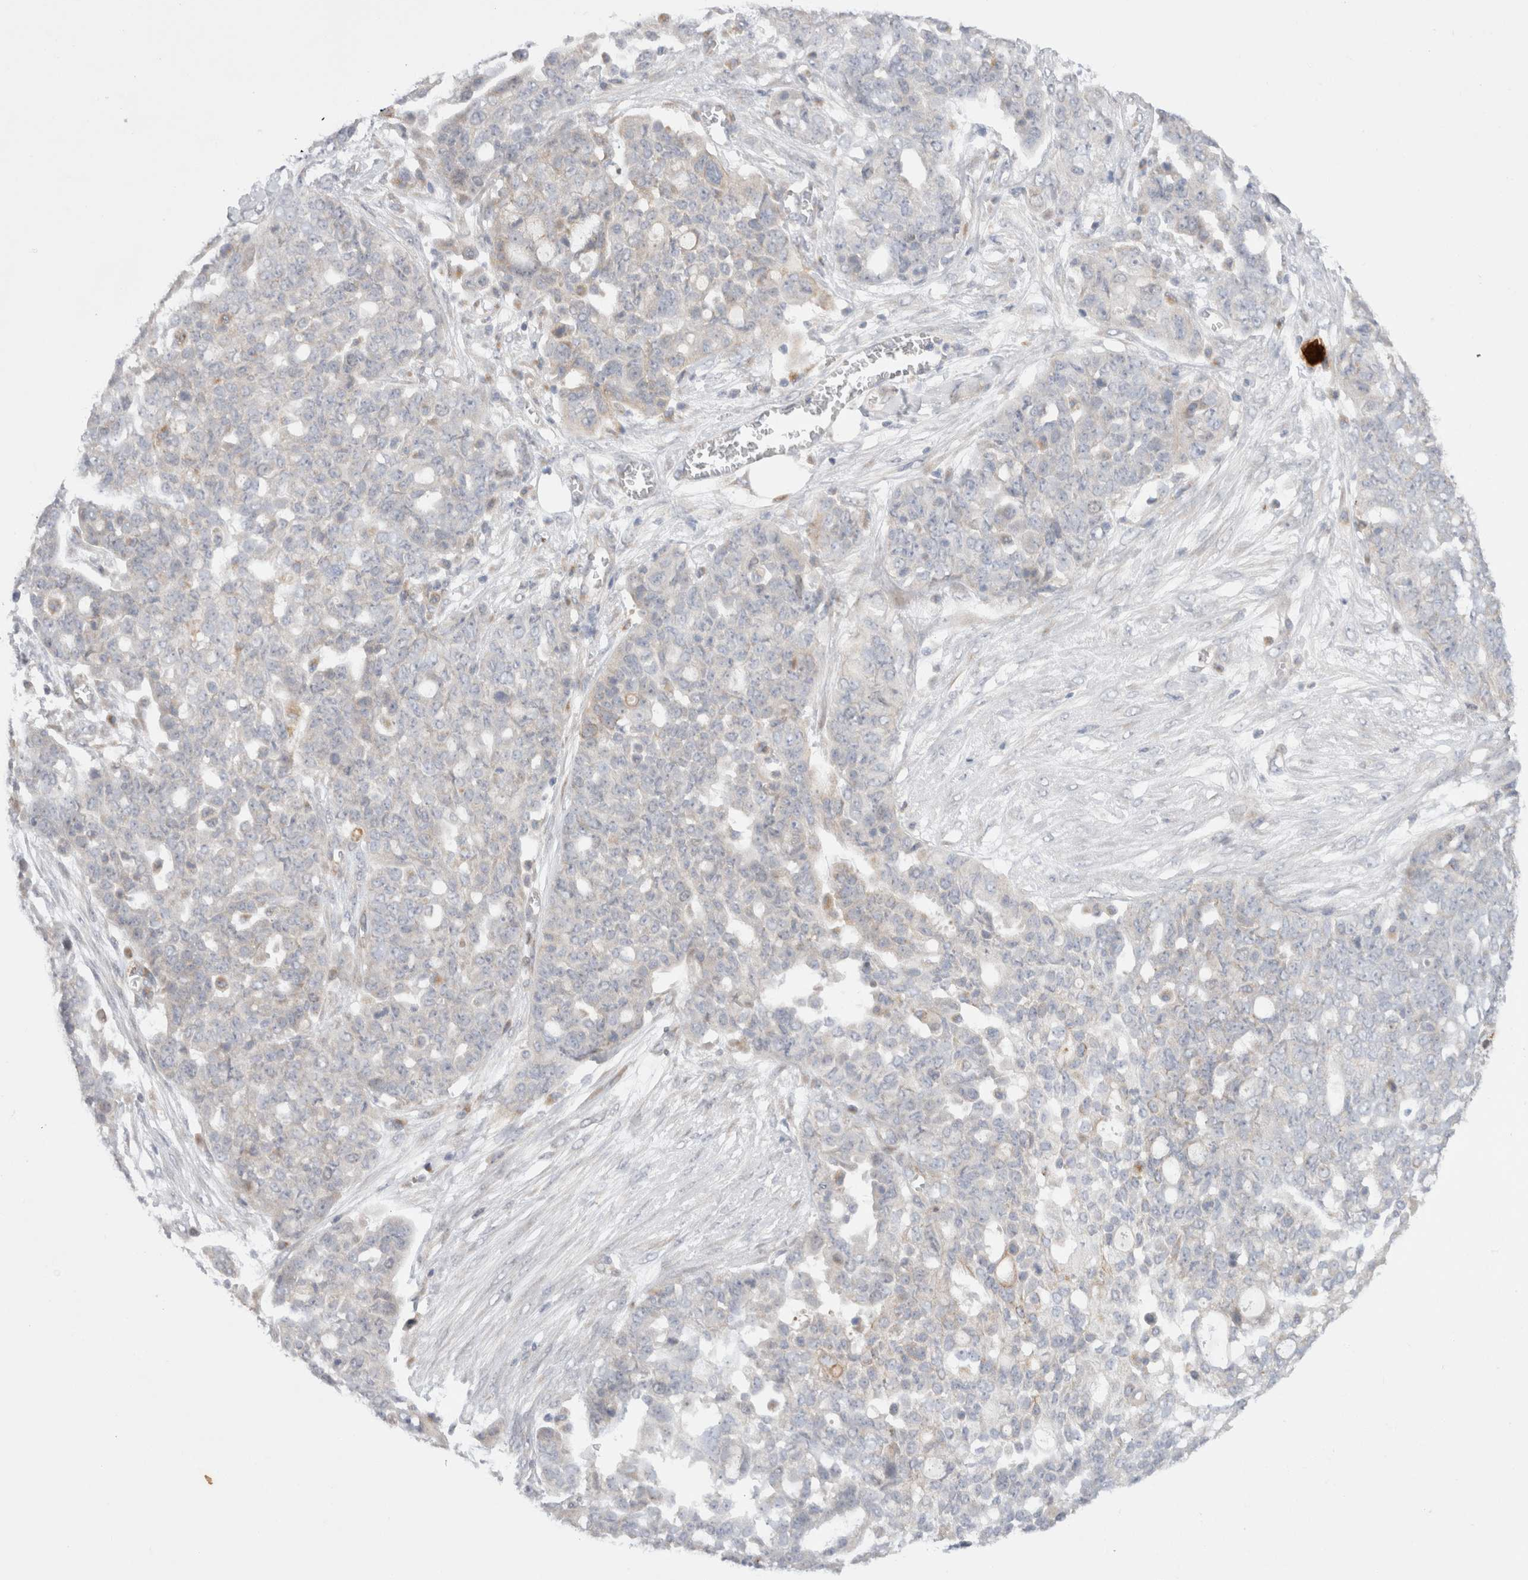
{"staining": {"intensity": "negative", "quantity": "none", "location": "none"}, "tissue": "ovarian cancer", "cell_type": "Tumor cells", "image_type": "cancer", "snomed": [{"axis": "morphology", "description": "Cystadenocarcinoma, serous, NOS"}, {"axis": "topography", "description": "Soft tissue"}, {"axis": "topography", "description": "Ovary"}], "caption": "Immunohistochemistry (IHC) image of human serous cystadenocarcinoma (ovarian) stained for a protein (brown), which reveals no expression in tumor cells.", "gene": "NPC1", "patient": {"sex": "female", "age": 57}}